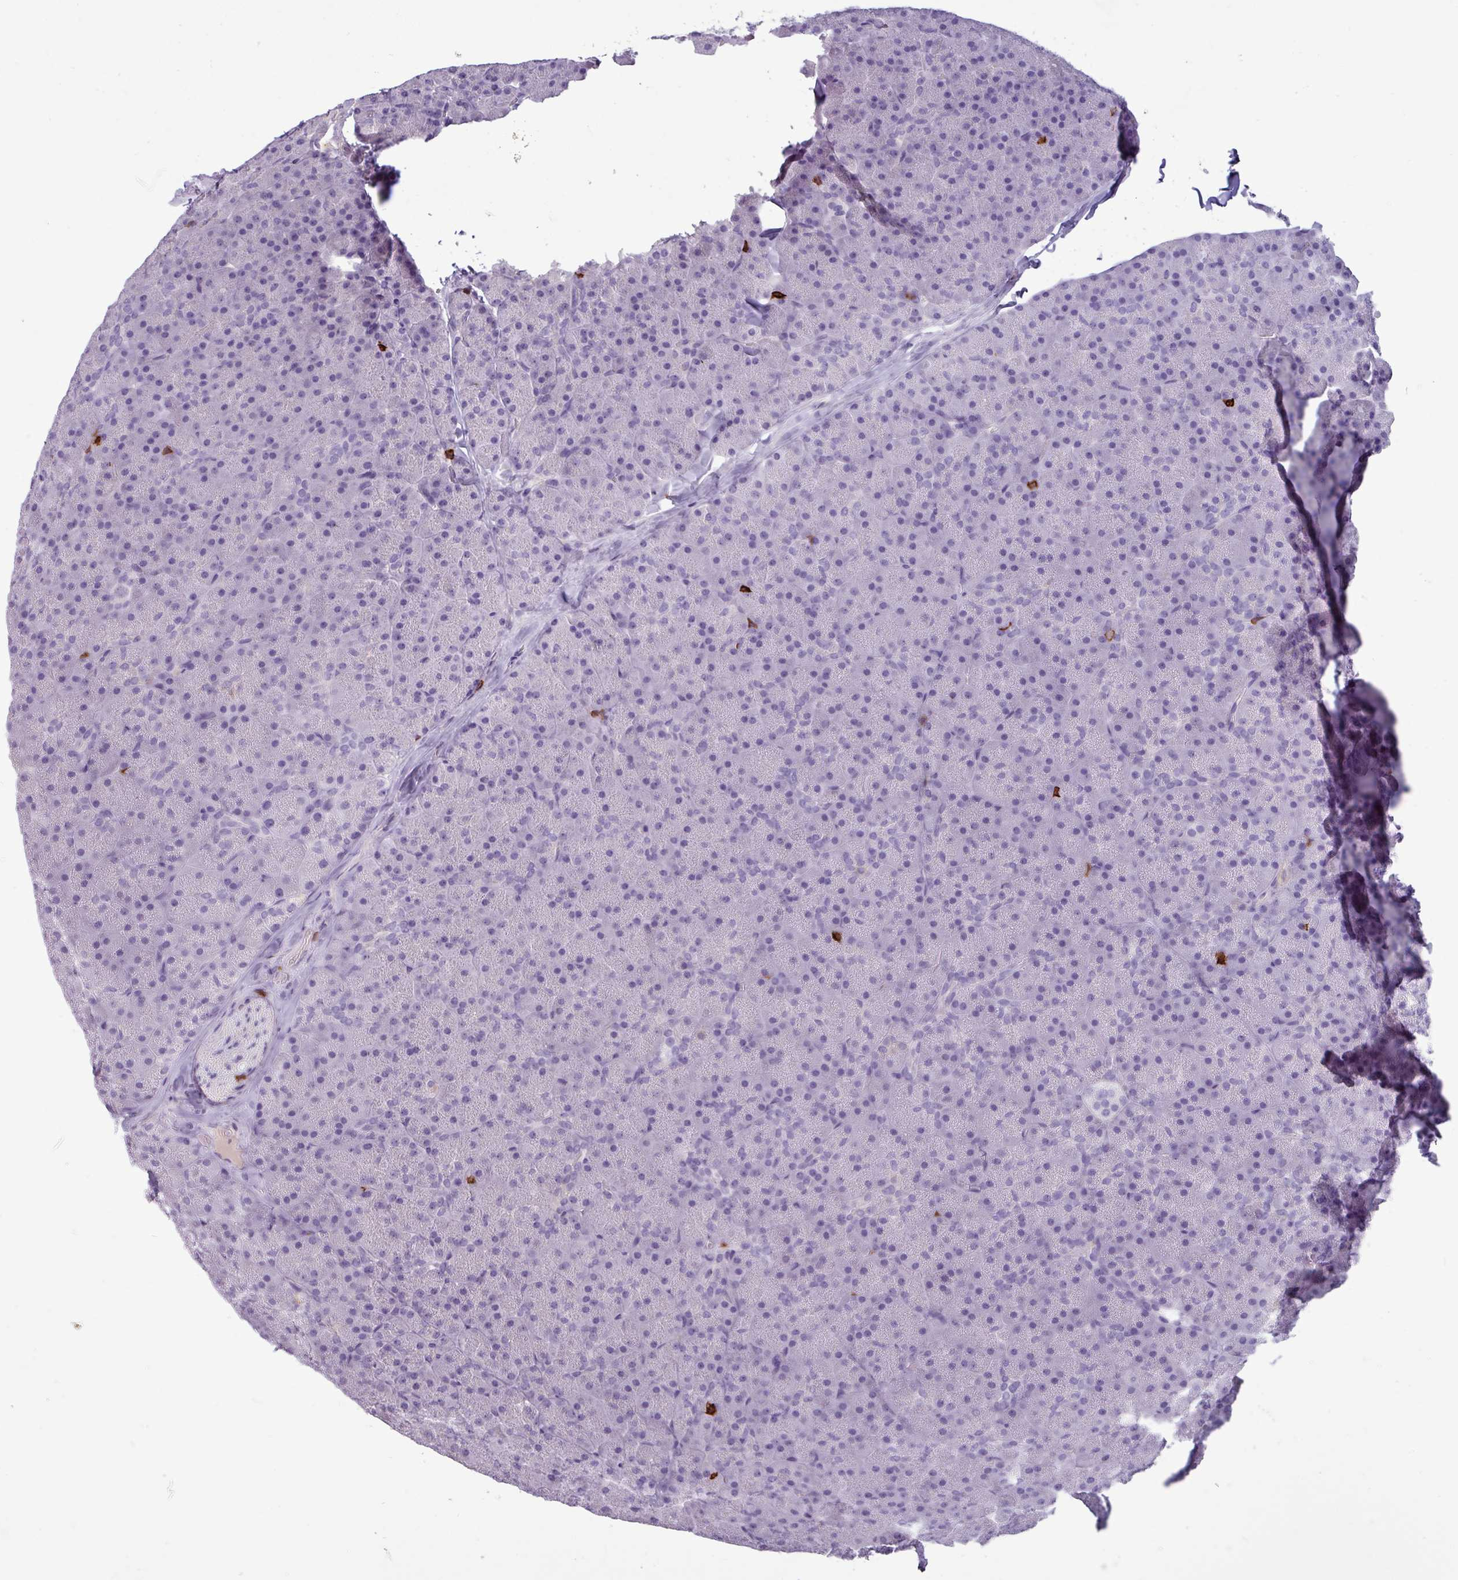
{"staining": {"intensity": "negative", "quantity": "none", "location": "none"}, "tissue": "pancreas", "cell_type": "Exocrine glandular cells", "image_type": "normal", "snomed": [{"axis": "morphology", "description": "Normal tissue, NOS"}, {"axis": "topography", "description": "Pancreas"}], "caption": "Immunohistochemical staining of unremarkable human pancreas exhibits no significant positivity in exocrine glandular cells. (DAB (3,3'-diaminobenzidine) immunohistochemistry with hematoxylin counter stain).", "gene": "CD8A", "patient": {"sex": "male", "age": 36}}